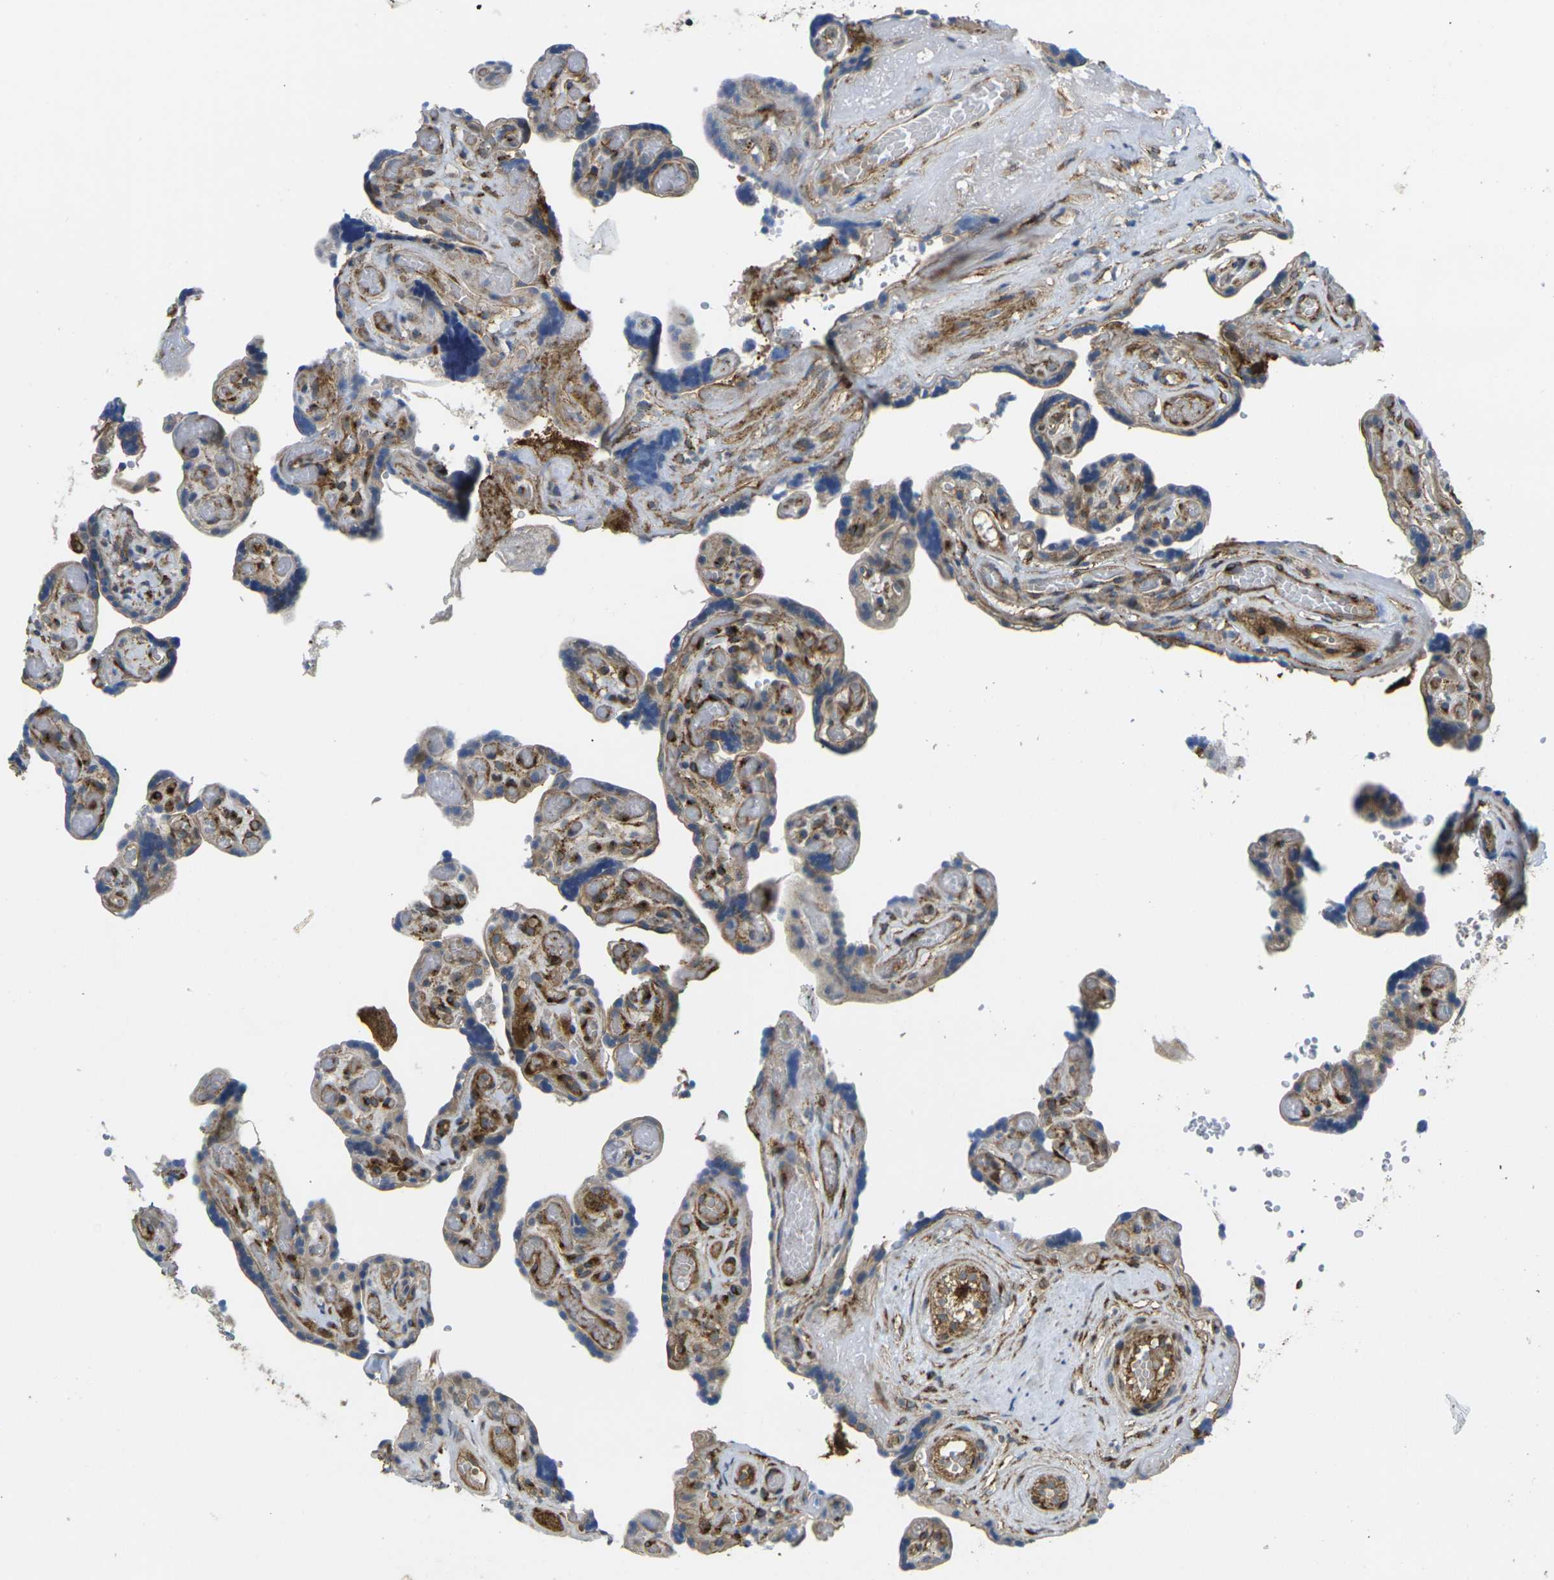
{"staining": {"intensity": "moderate", "quantity": ">75%", "location": "cytoplasmic/membranous"}, "tissue": "placenta", "cell_type": "Decidual cells", "image_type": "normal", "snomed": [{"axis": "morphology", "description": "Normal tissue, NOS"}, {"axis": "topography", "description": "Placenta"}], "caption": "Human placenta stained with a brown dye reveals moderate cytoplasmic/membranous positive staining in approximately >75% of decidual cells.", "gene": "ECE1", "patient": {"sex": "female", "age": 30}}